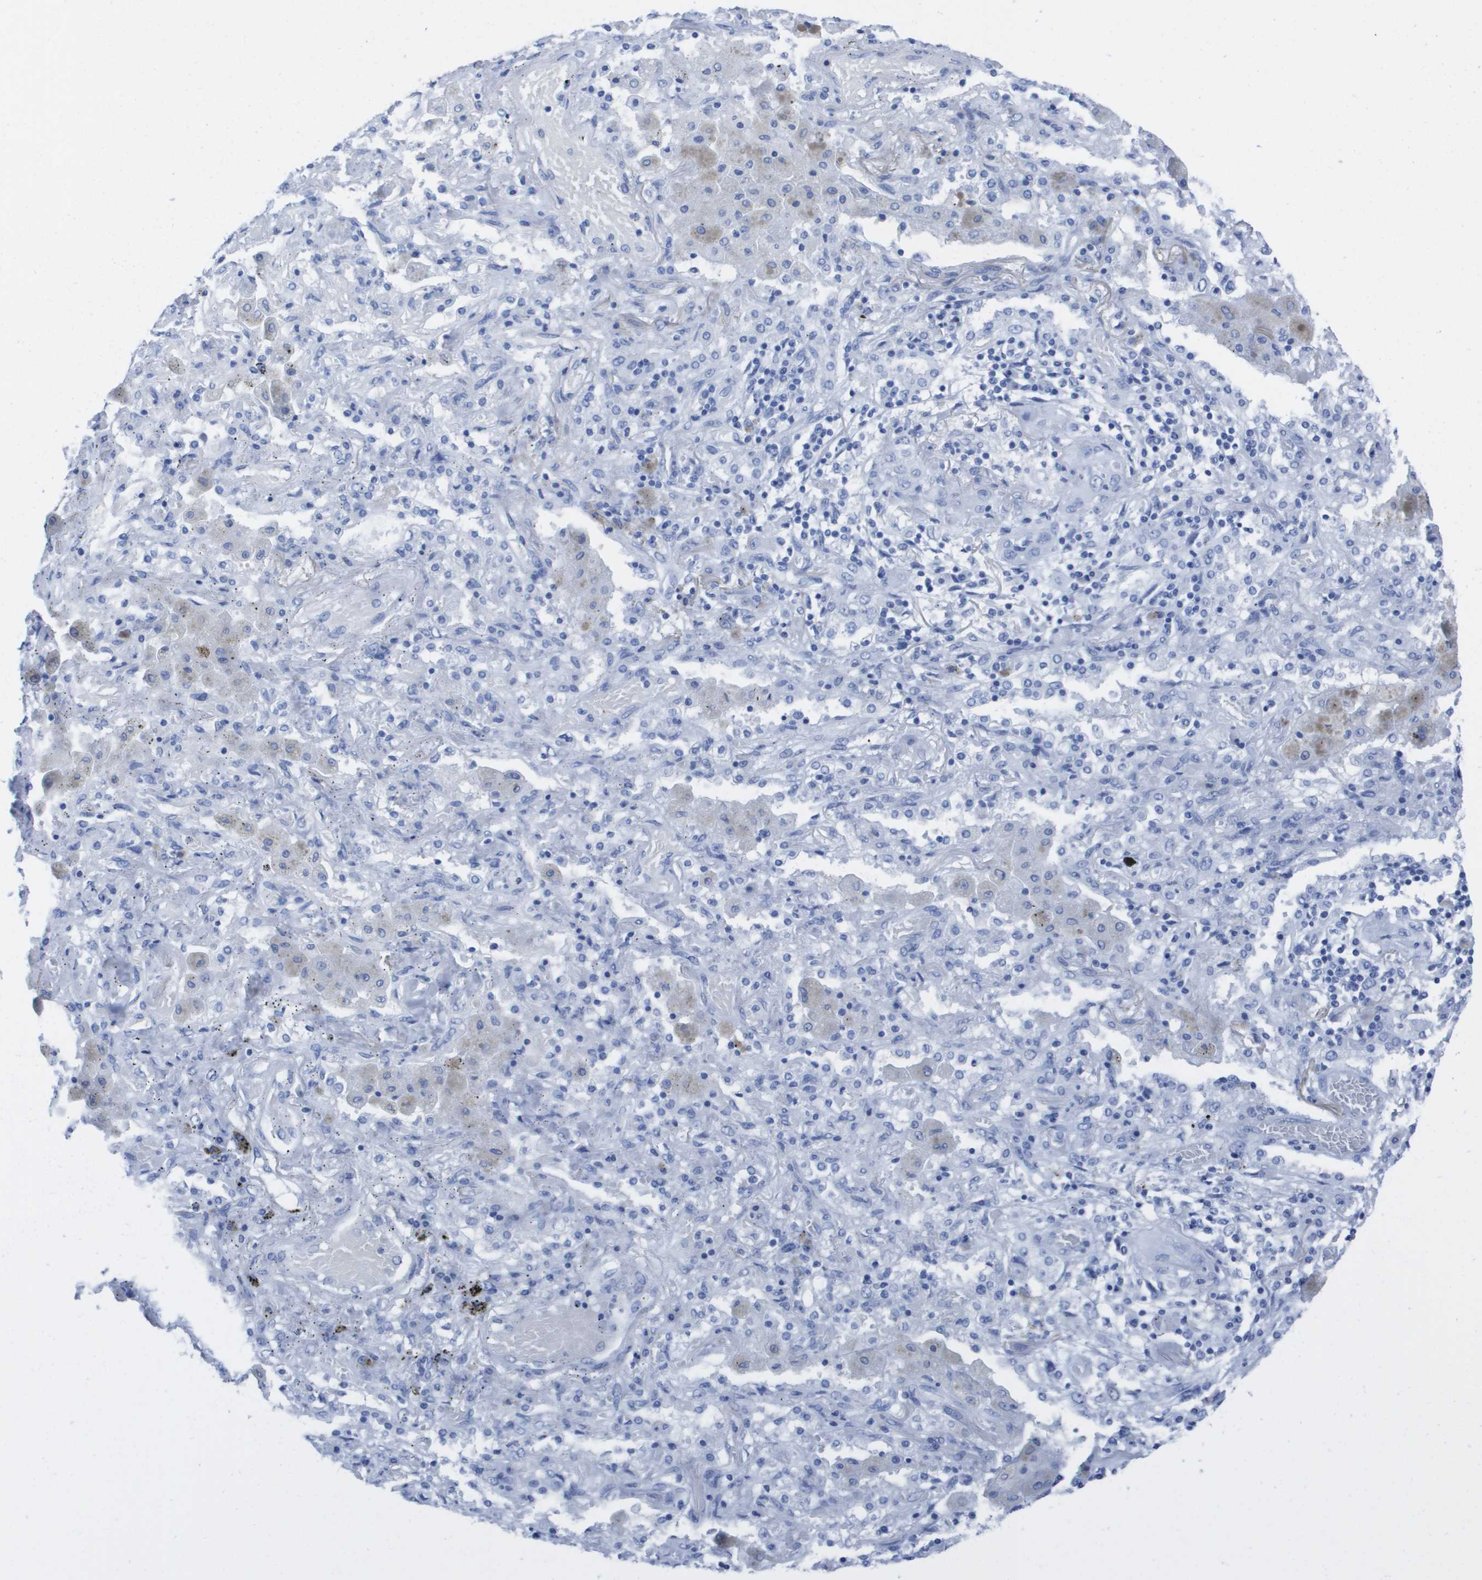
{"staining": {"intensity": "negative", "quantity": "none", "location": "none"}, "tissue": "lung cancer", "cell_type": "Tumor cells", "image_type": "cancer", "snomed": [{"axis": "morphology", "description": "Squamous cell carcinoma, NOS"}, {"axis": "topography", "description": "Lung"}], "caption": "Lung cancer stained for a protein using immunohistochemistry (IHC) shows no expression tumor cells.", "gene": "KCNA3", "patient": {"sex": "female", "age": 47}}